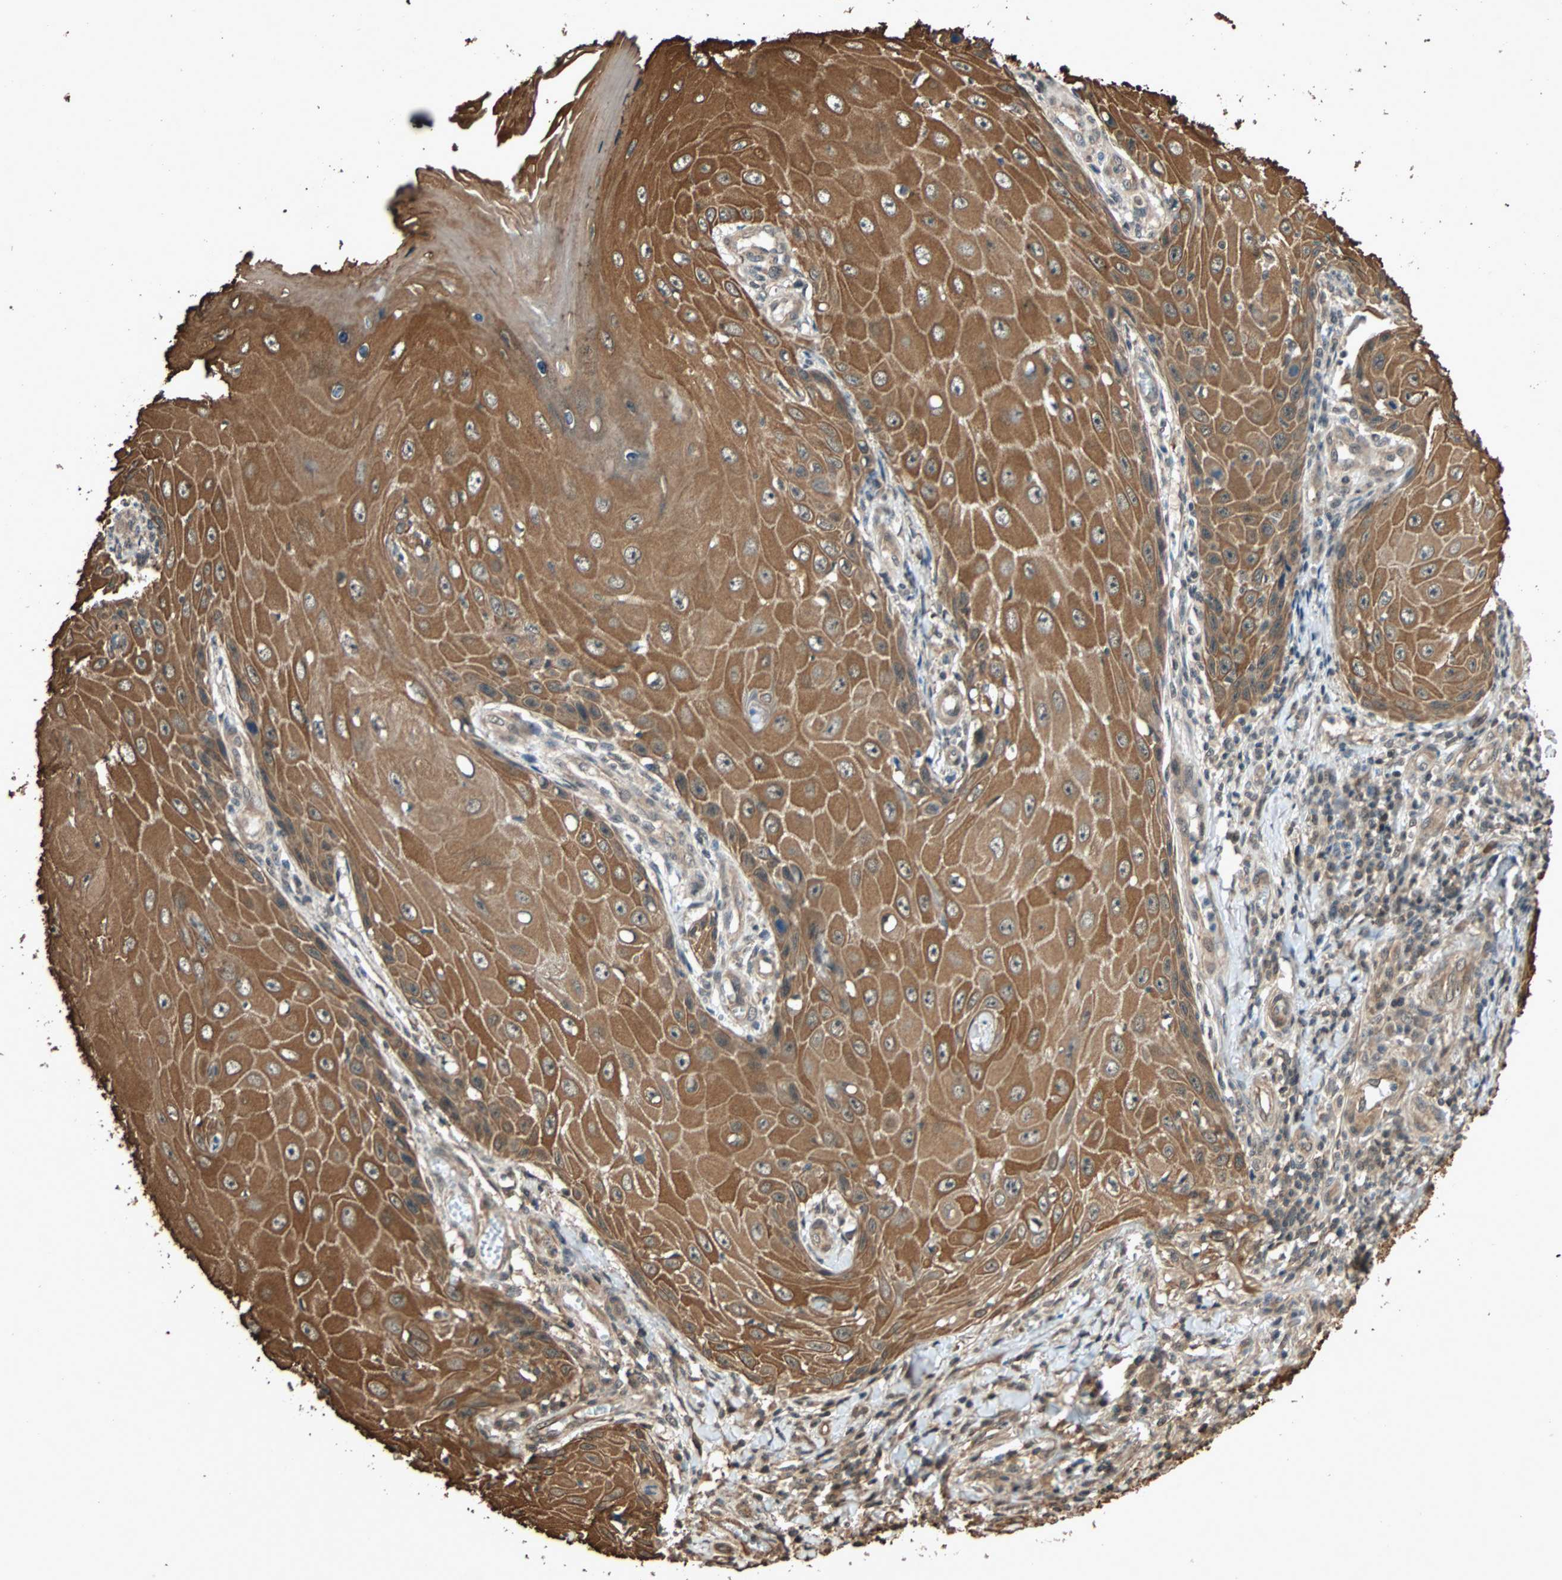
{"staining": {"intensity": "moderate", "quantity": ">75%", "location": "cytoplasmic/membranous"}, "tissue": "skin cancer", "cell_type": "Tumor cells", "image_type": "cancer", "snomed": [{"axis": "morphology", "description": "Squamous cell carcinoma, NOS"}, {"axis": "topography", "description": "Skin"}], "caption": "High-magnification brightfield microscopy of squamous cell carcinoma (skin) stained with DAB (3,3'-diaminobenzidine) (brown) and counterstained with hematoxylin (blue). tumor cells exhibit moderate cytoplasmic/membranous staining is appreciated in about>75% of cells. (DAB (3,3'-diaminobenzidine) = brown stain, brightfield microscopy at high magnification).", "gene": "CDC5L", "patient": {"sex": "female", "age": 73}}